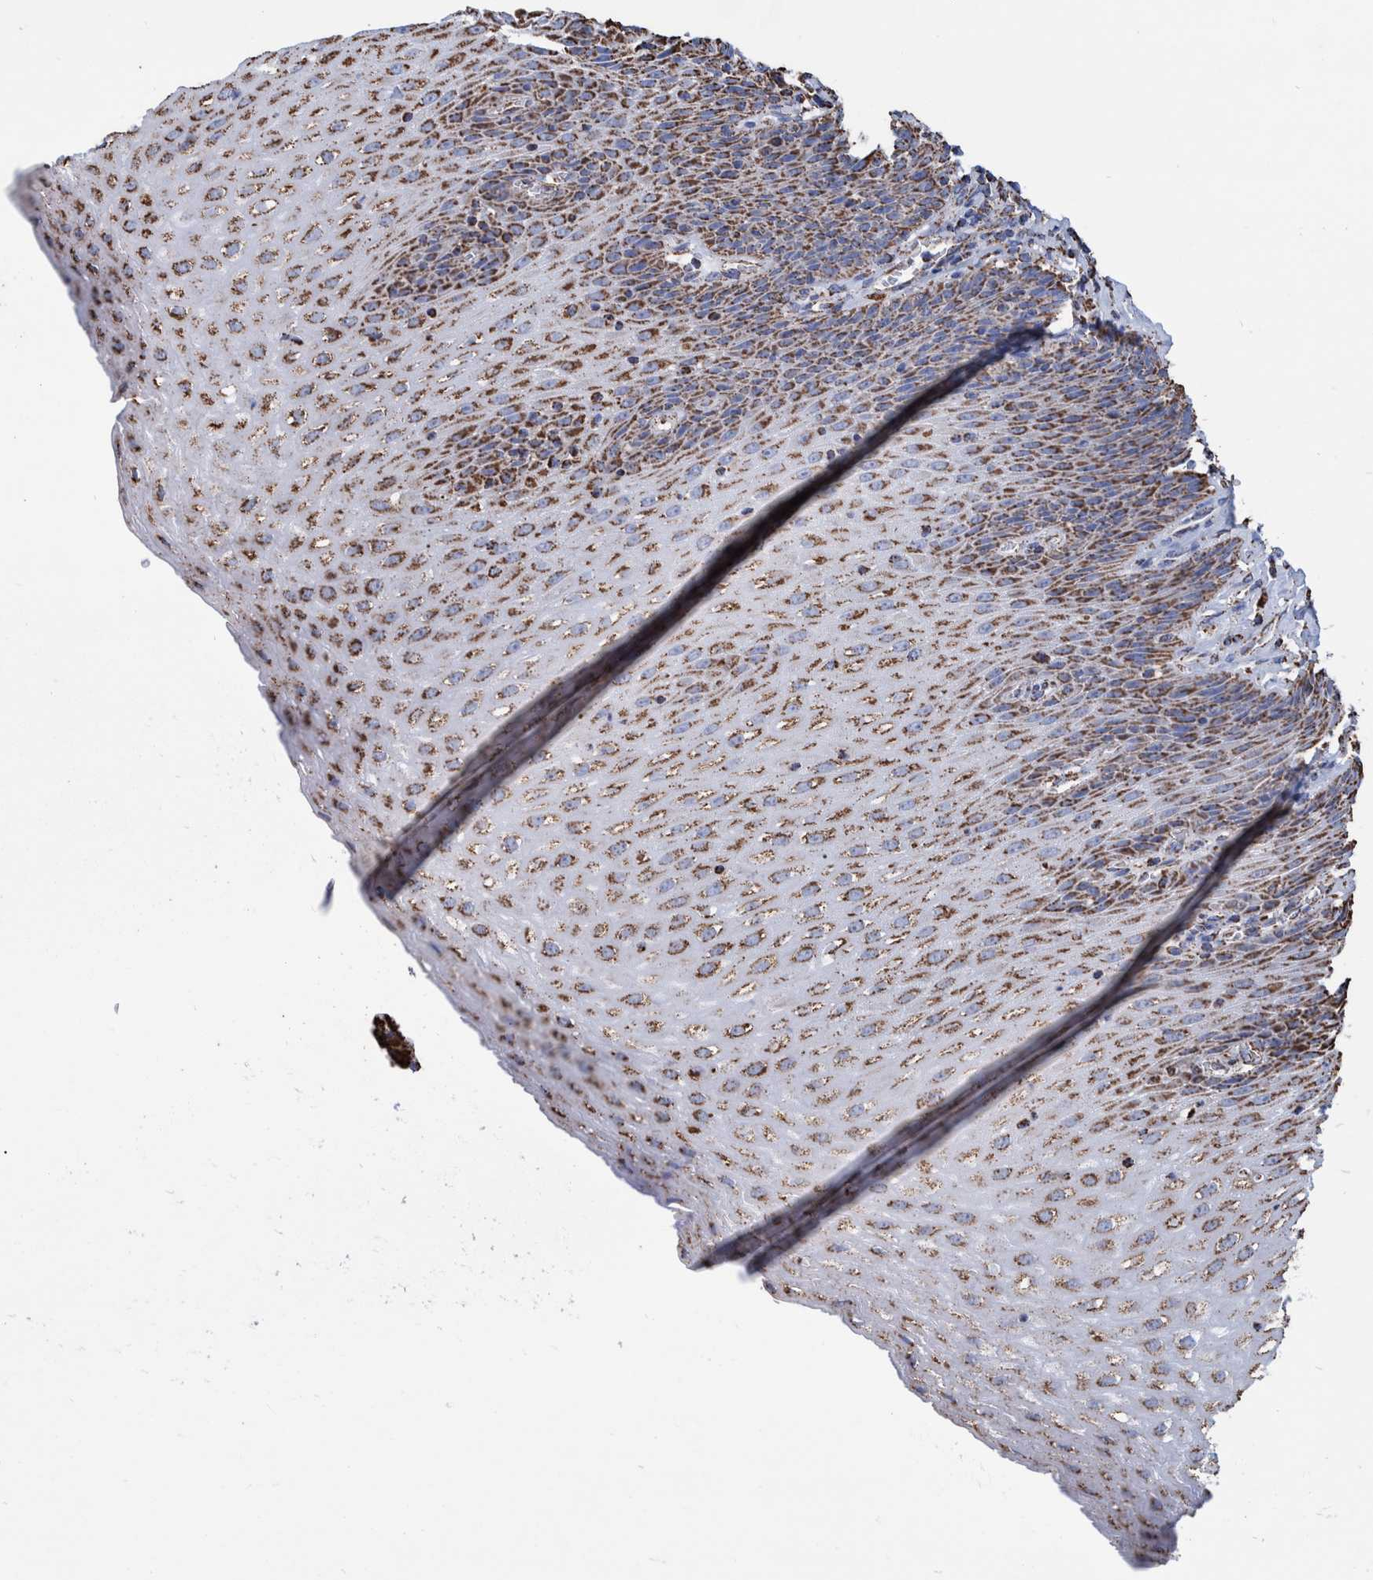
{"staining": {"intensity": "strong", "quantity": ">75%", "location": "cytoplasmic/membranous"}, "tissue": "esophagus", "cell_type": "Squamous epithelial cells", "image_type": "normal", "snomed": [{"axis": "morphology", "description": "Normal tissue, NOS"}, {"axis": "topography", "description": "Esophagus"}], "caption": "An image of esophagus stained for a protein shows strong cytoplasmic/membranous brown staining in squamous epithelial cells. (brown staining indicates protein expression, while blue staining denotes nuclei).", "gene": "VPS26C", "patient": {"sex": "female", "age": 61}}